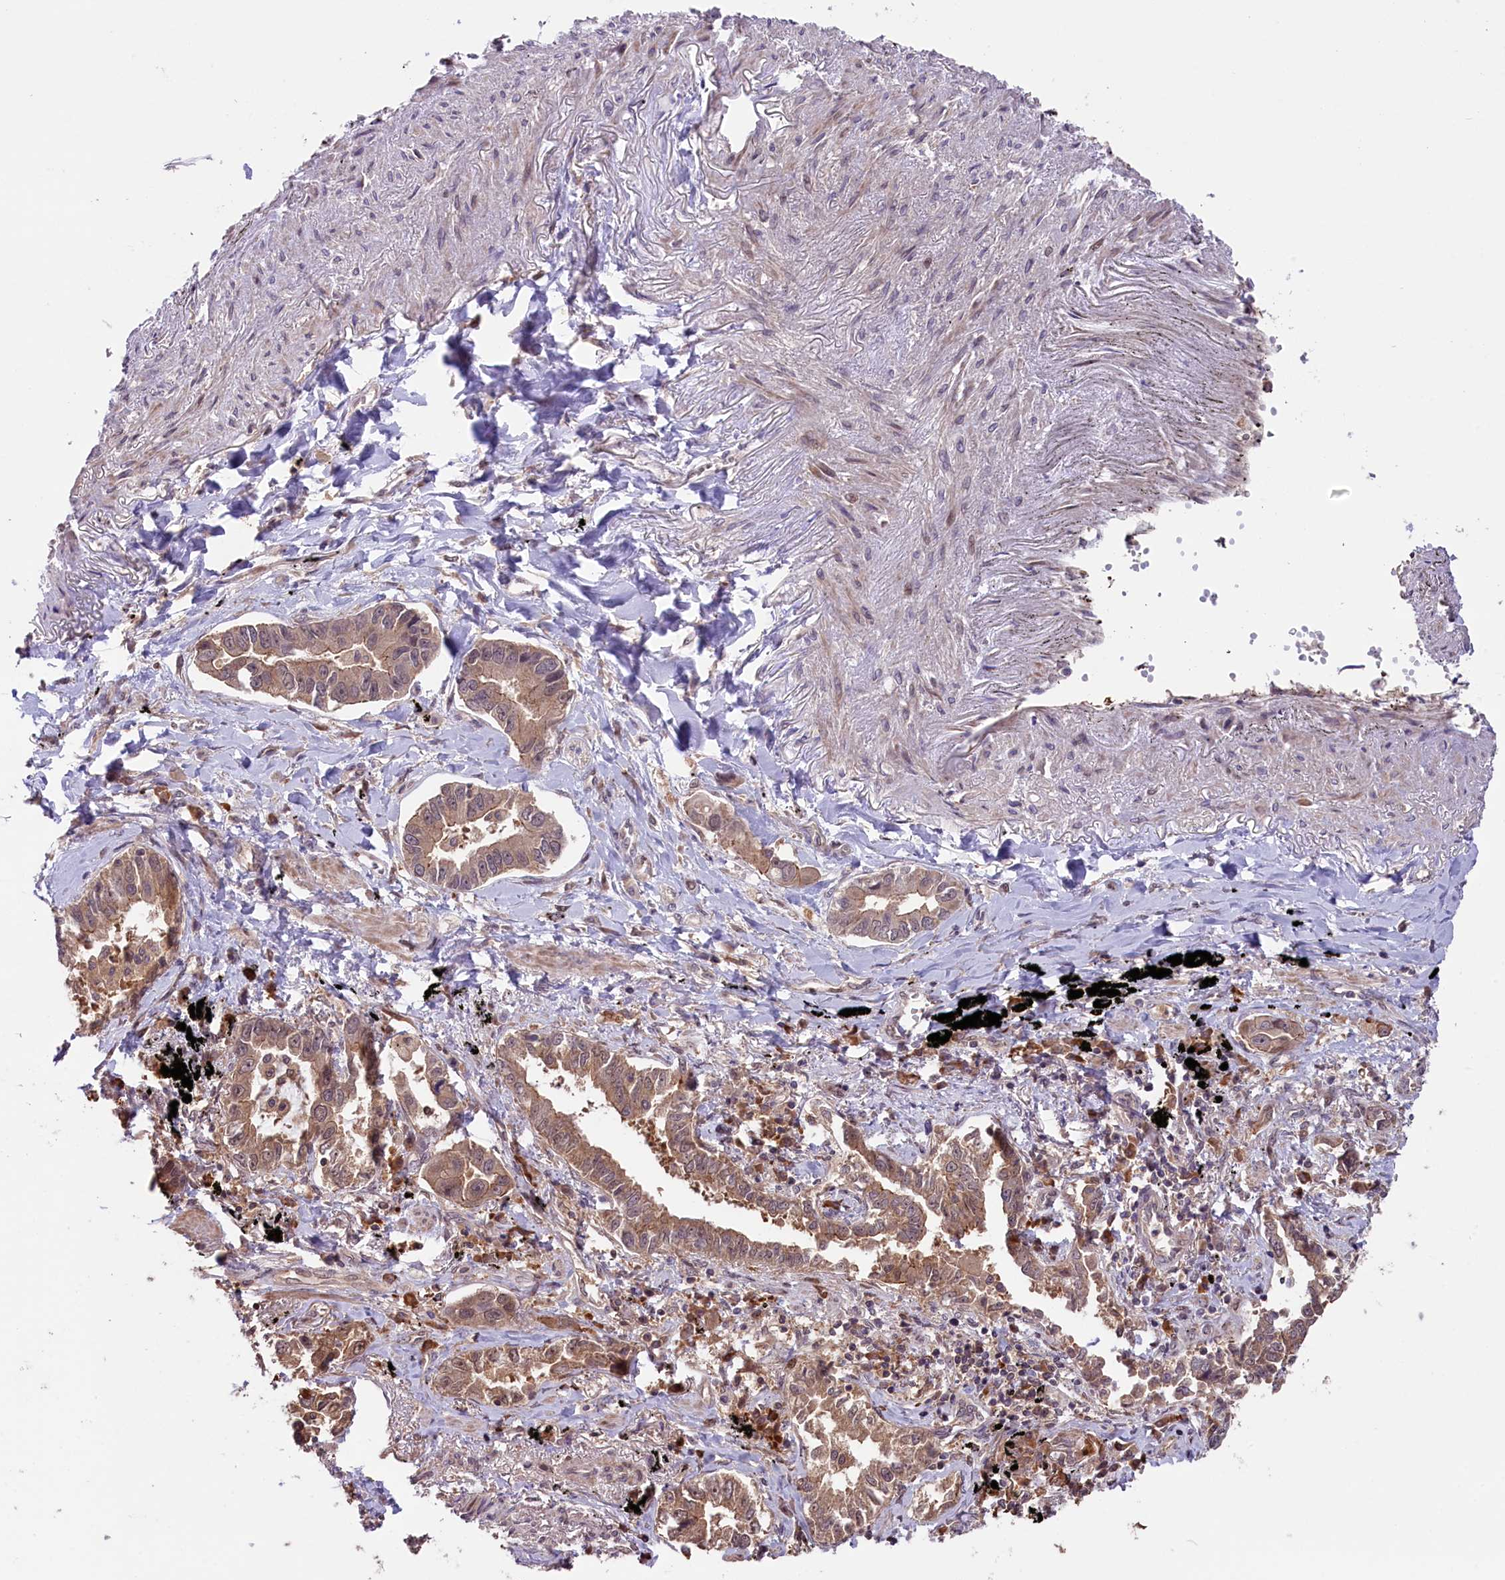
{"staining": {"intensity": "moderate", "quantity": ">75%", "location": "cytoplasmic/membranous"}, "tissue": "lung cancer", "cell_type": "Tumor cells", "image_type": "cancer", "snomed": [{"axis": "morphology", "description": "Adenocarcinoma, NOS"}, {"axis": "topography", "description": "Lung"}], "caption": "This histopathology image displays immunohistochemistry staining of human lung cancer (adenocarcinoma), with medium moderate cytoplasmic/membranous positivity in approximately >75% of tumor cells.", "gene": "RIC8A", "patient": {"sex": "male", "age": 67}}